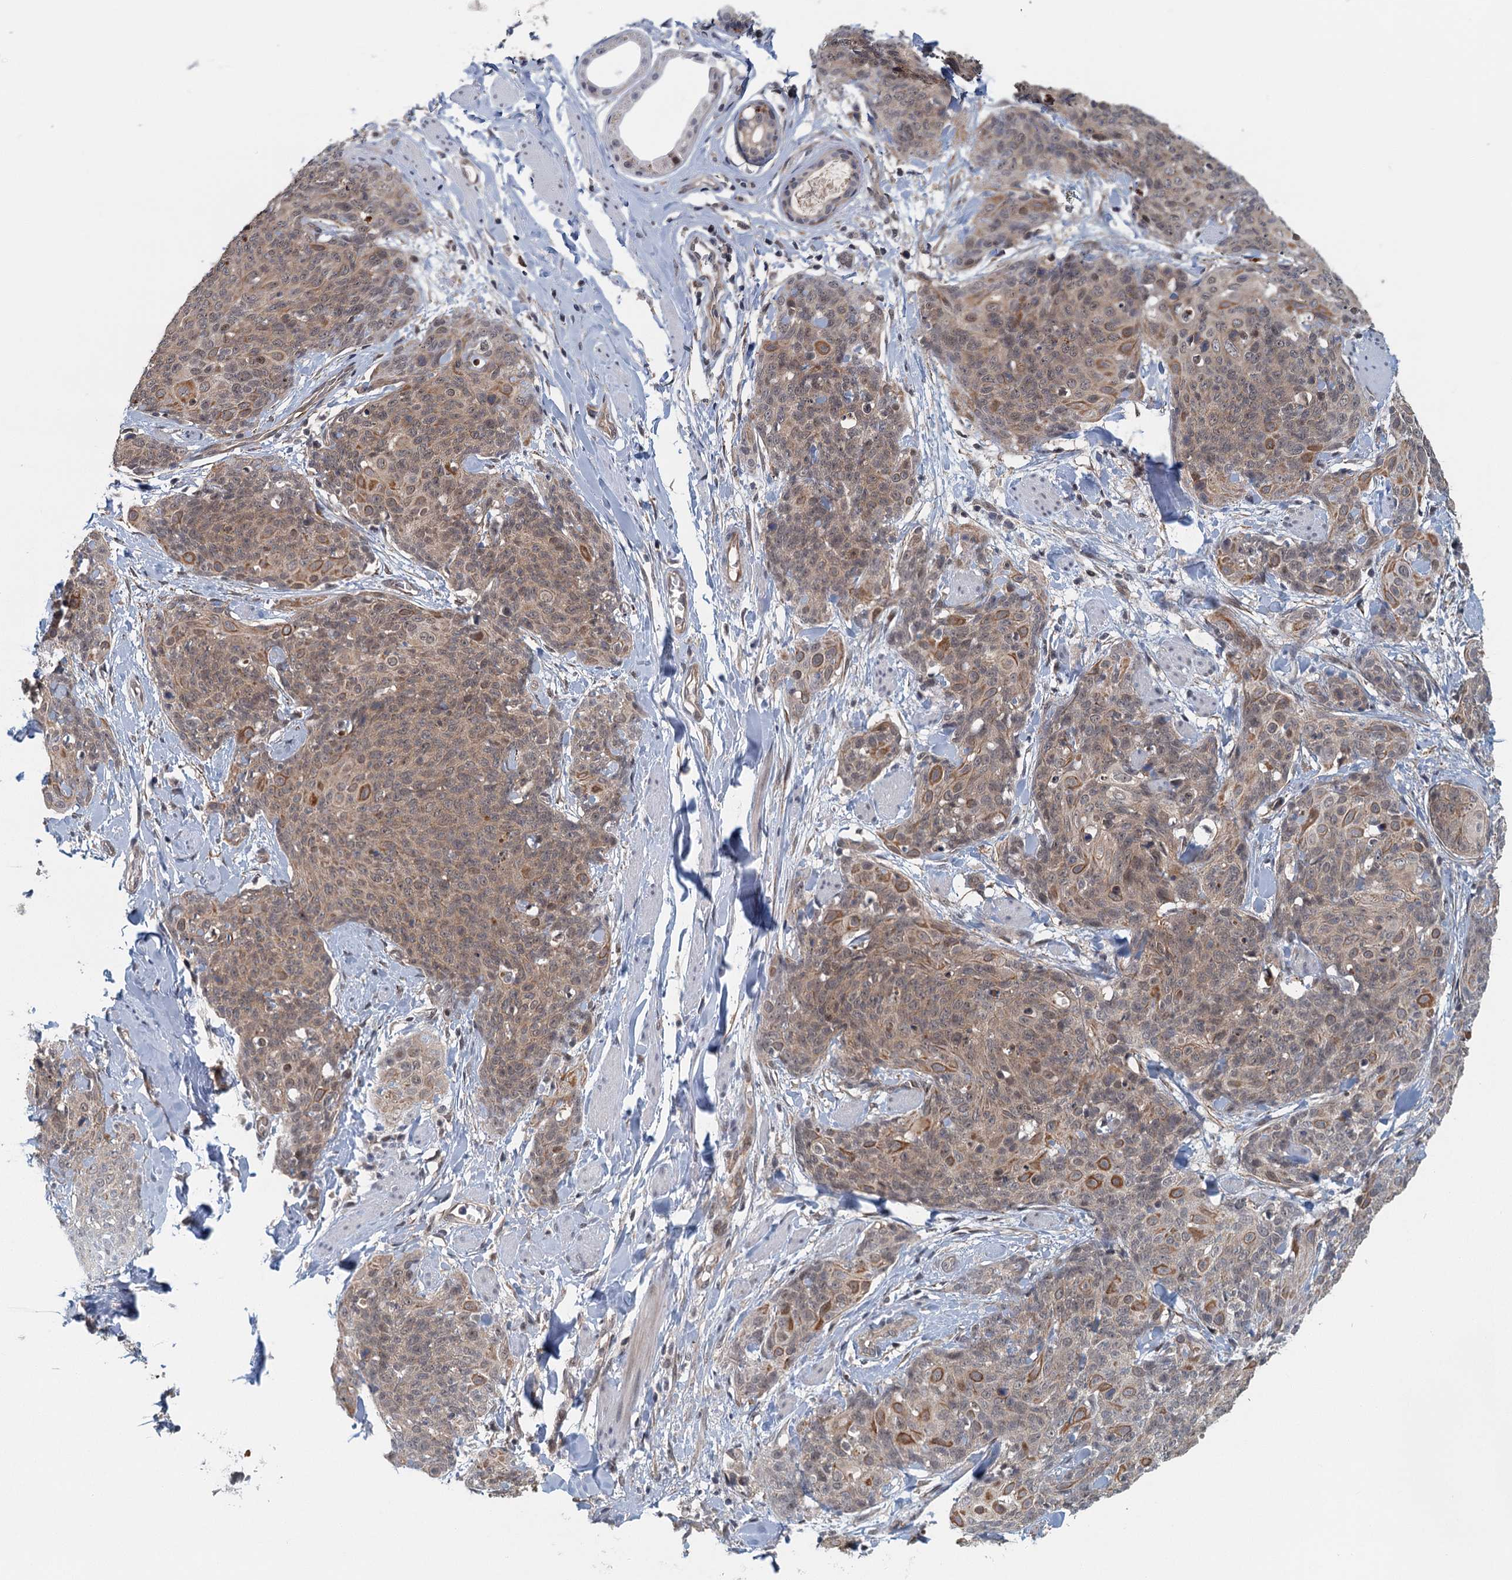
{"staining": {"intensity": "moderate", "quantity": ">75%", "location": "cytoplasmic/membranous,nuclear"}, "tissue": "skin cancer", "cell_type": "Tumor cells", "image_type": "cancer", "snomed": [{"axis": "morphology", "description": "Squamous cell carcinoma, NOS"}, {"axis": "topography", "description": "Skin"}, {"axis": "topography", "description": "Vulva"}], "caption": "Tumor cells display medium levels of moderate cytoplasmic/membranous and nuclear staining in approximately >75% of cells in human skin cancer. The staining is performed using DAB brown chromogen to label protein expression. The nuclei are counter-stained blue using hematoxylin.", "gene": "TAS2R42", "patient": {"sex": "female", "age": 85}}